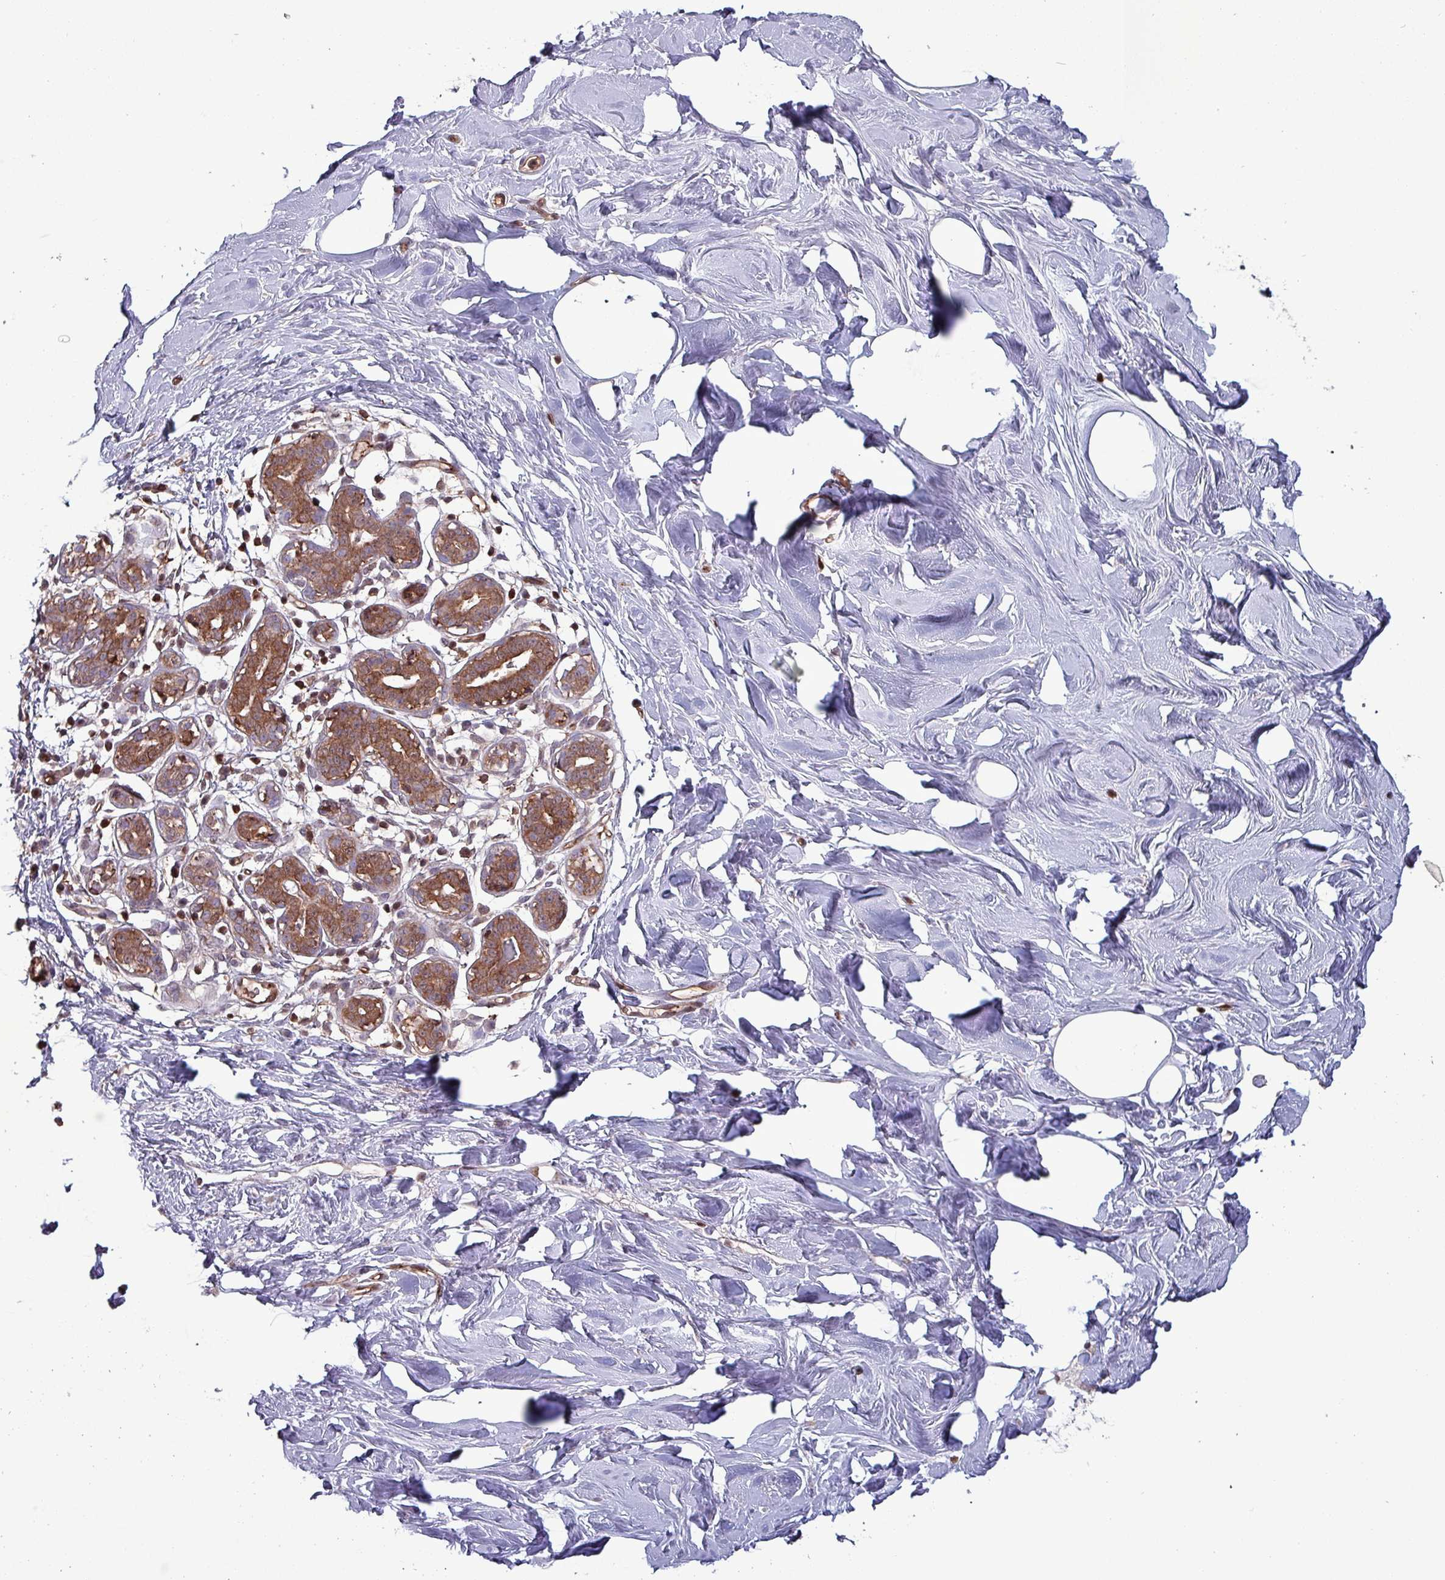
{"staining": {"intensity": "negative", "quantity": "none", "location": "none"}, "tissue": "breast", "cell_type": "Adipocytes", "image_type": "normal", "snomed": [{"axis": "morphology", "description": "Normal tissue, NOS"}, {"axis": "topography", "description": "Breast"}], "caption": "DAB (3,3'-diaminobenzidine) immunohistochemical staining of normal breast demonstrates no significant staining in adipocytes. The staining is performed using DAB brown chromogen with nuclei counter-stained in using hematoxylin.", "gene": "PSMB8", "patient": {"sex": "female", "age": 27}}